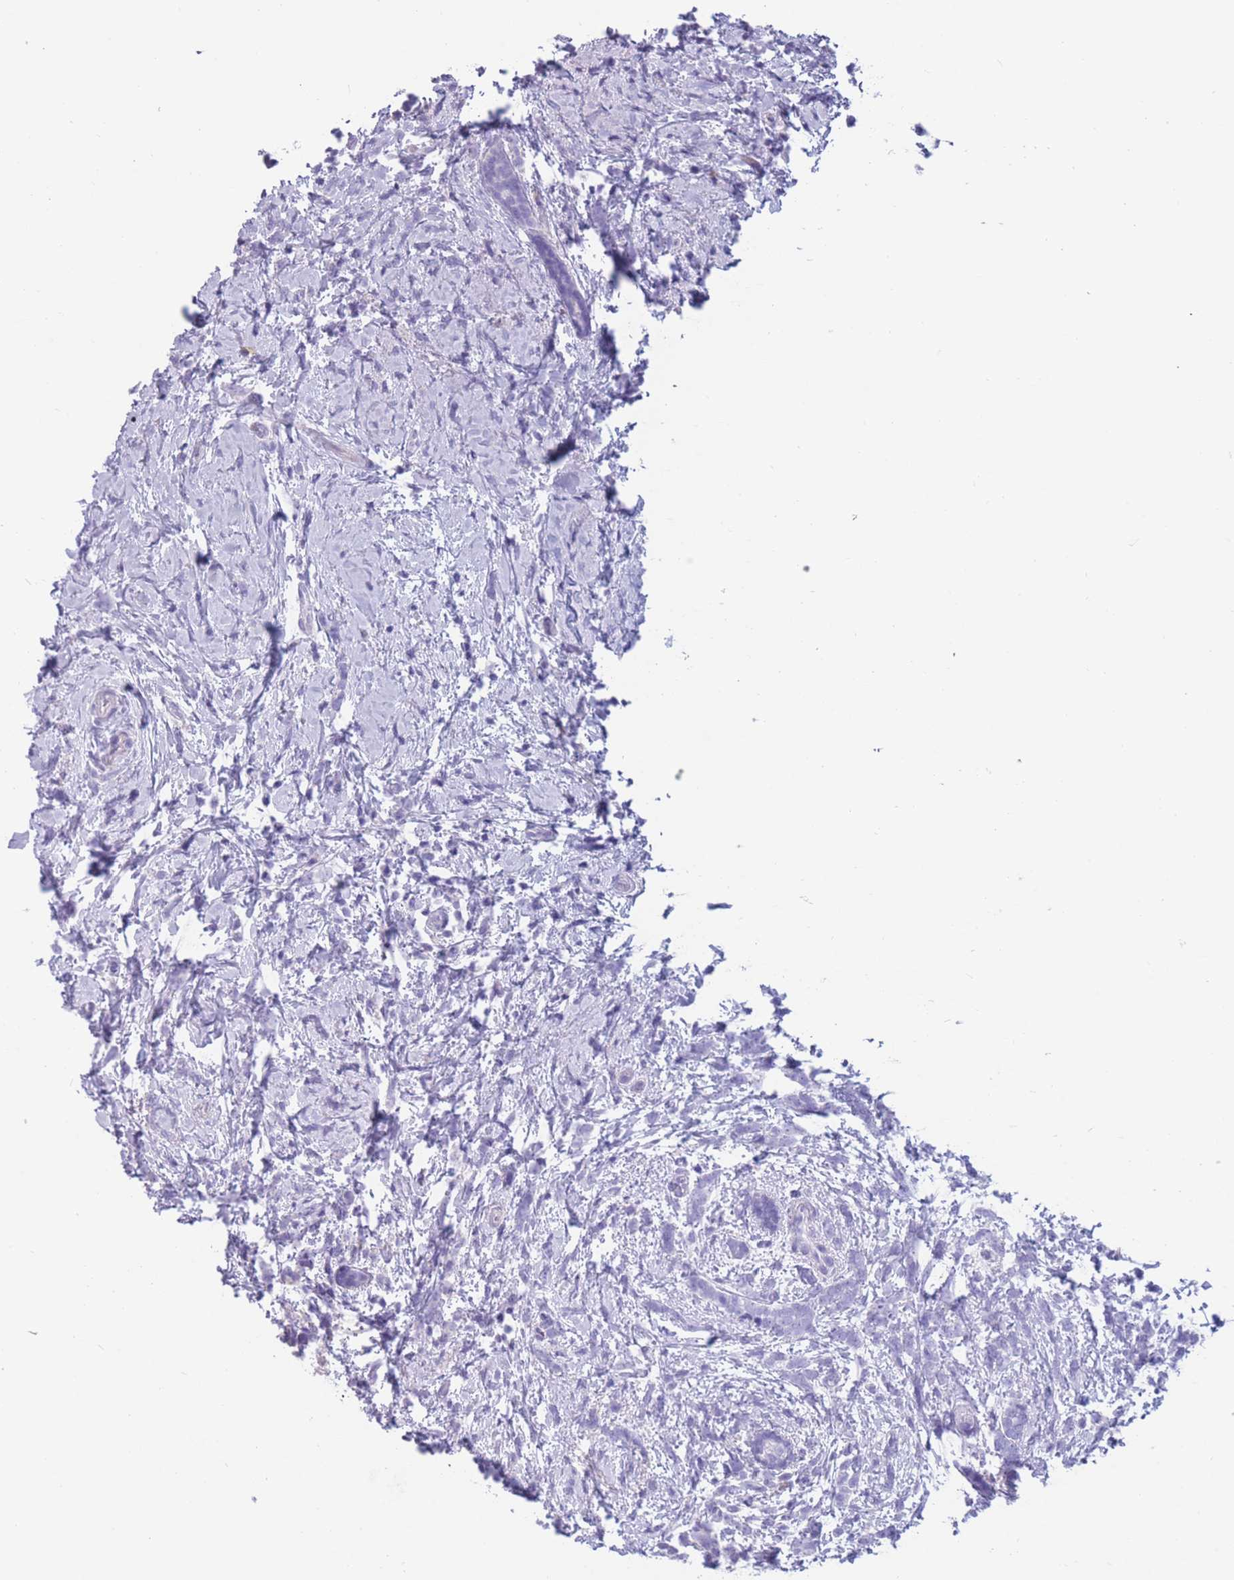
{"staining": {"intensity": "negative", "quantity": "none", "location": "none"}, "tissue": "breast cancer", "cell_type": "Tumor cells", "image_type": "cancer", "snomed": [{"axis": "morphology", "description": "Lobular carcinoma"}, {"axis": "topography", "description": "Breast"}], "caption": "A photomicrograph of human lobular carcinoma (breast) is negative for staining in tumor cells.", "gene": "COL27A1", "patient": {"sex": "female", "age": 58}}